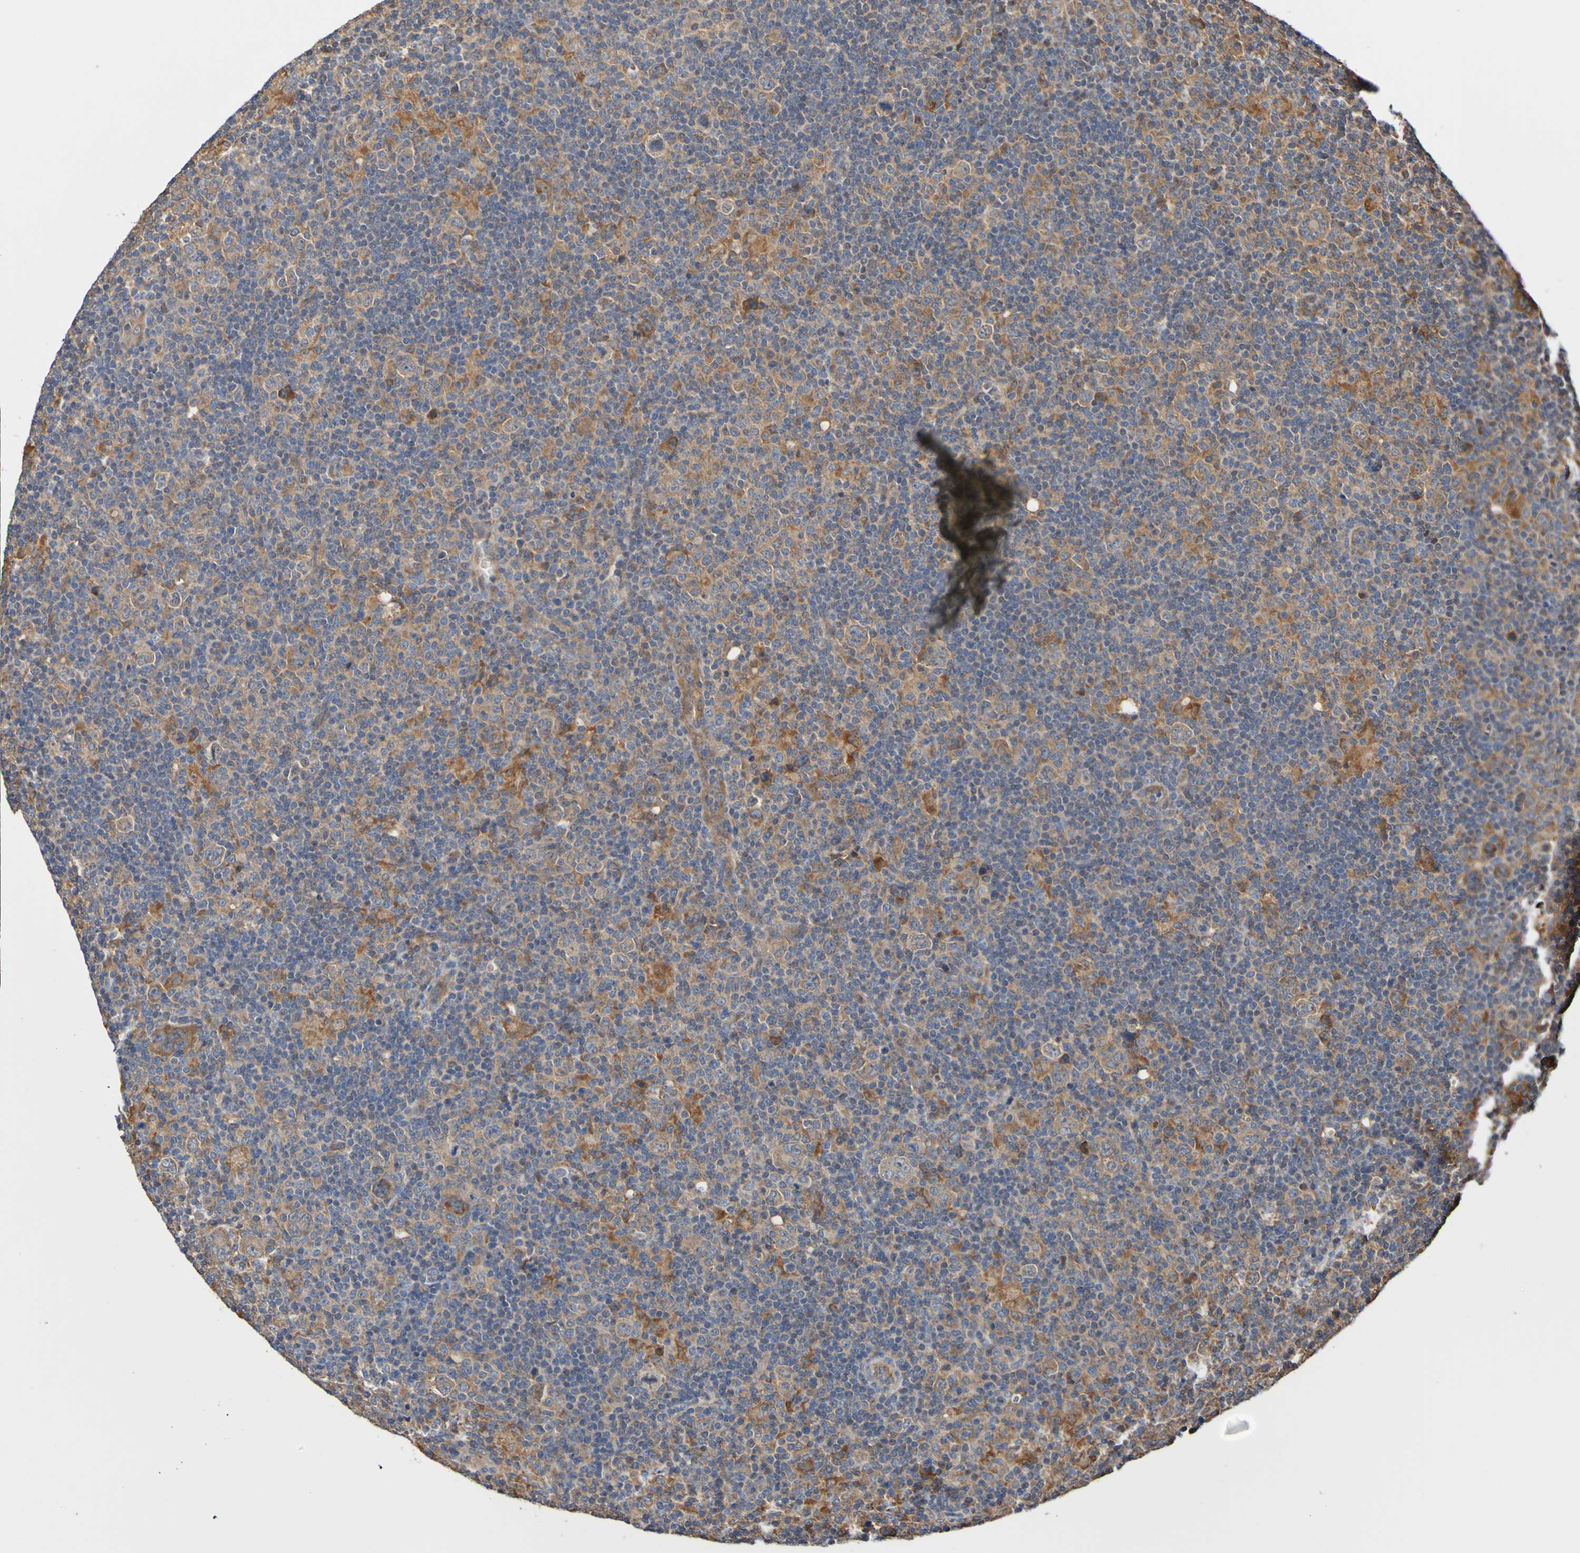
{"staining": {"intensity": "weak", "quantity": ">75%", "location": "cytoplasmic/membranous"}, "tissue": "lymphoma", "cell_type": "Tumor cells", "image_type": "cancer", "snomed": [{"axis": "morphology", "description": "Hodgkin's disease, NOS"}, {"axis": "topography", "description": "Lymph node"}], "caption": "Protein analysis of Hodgkin's disease tissue reveals weak cytoplasmic/membranous staining in approximately >75% of tumor cells. Ihc stains the protein in brown and the nuclei are stained blue.", "gene": "AXIN1", "patient": {"sex": "female", "age": 57}}